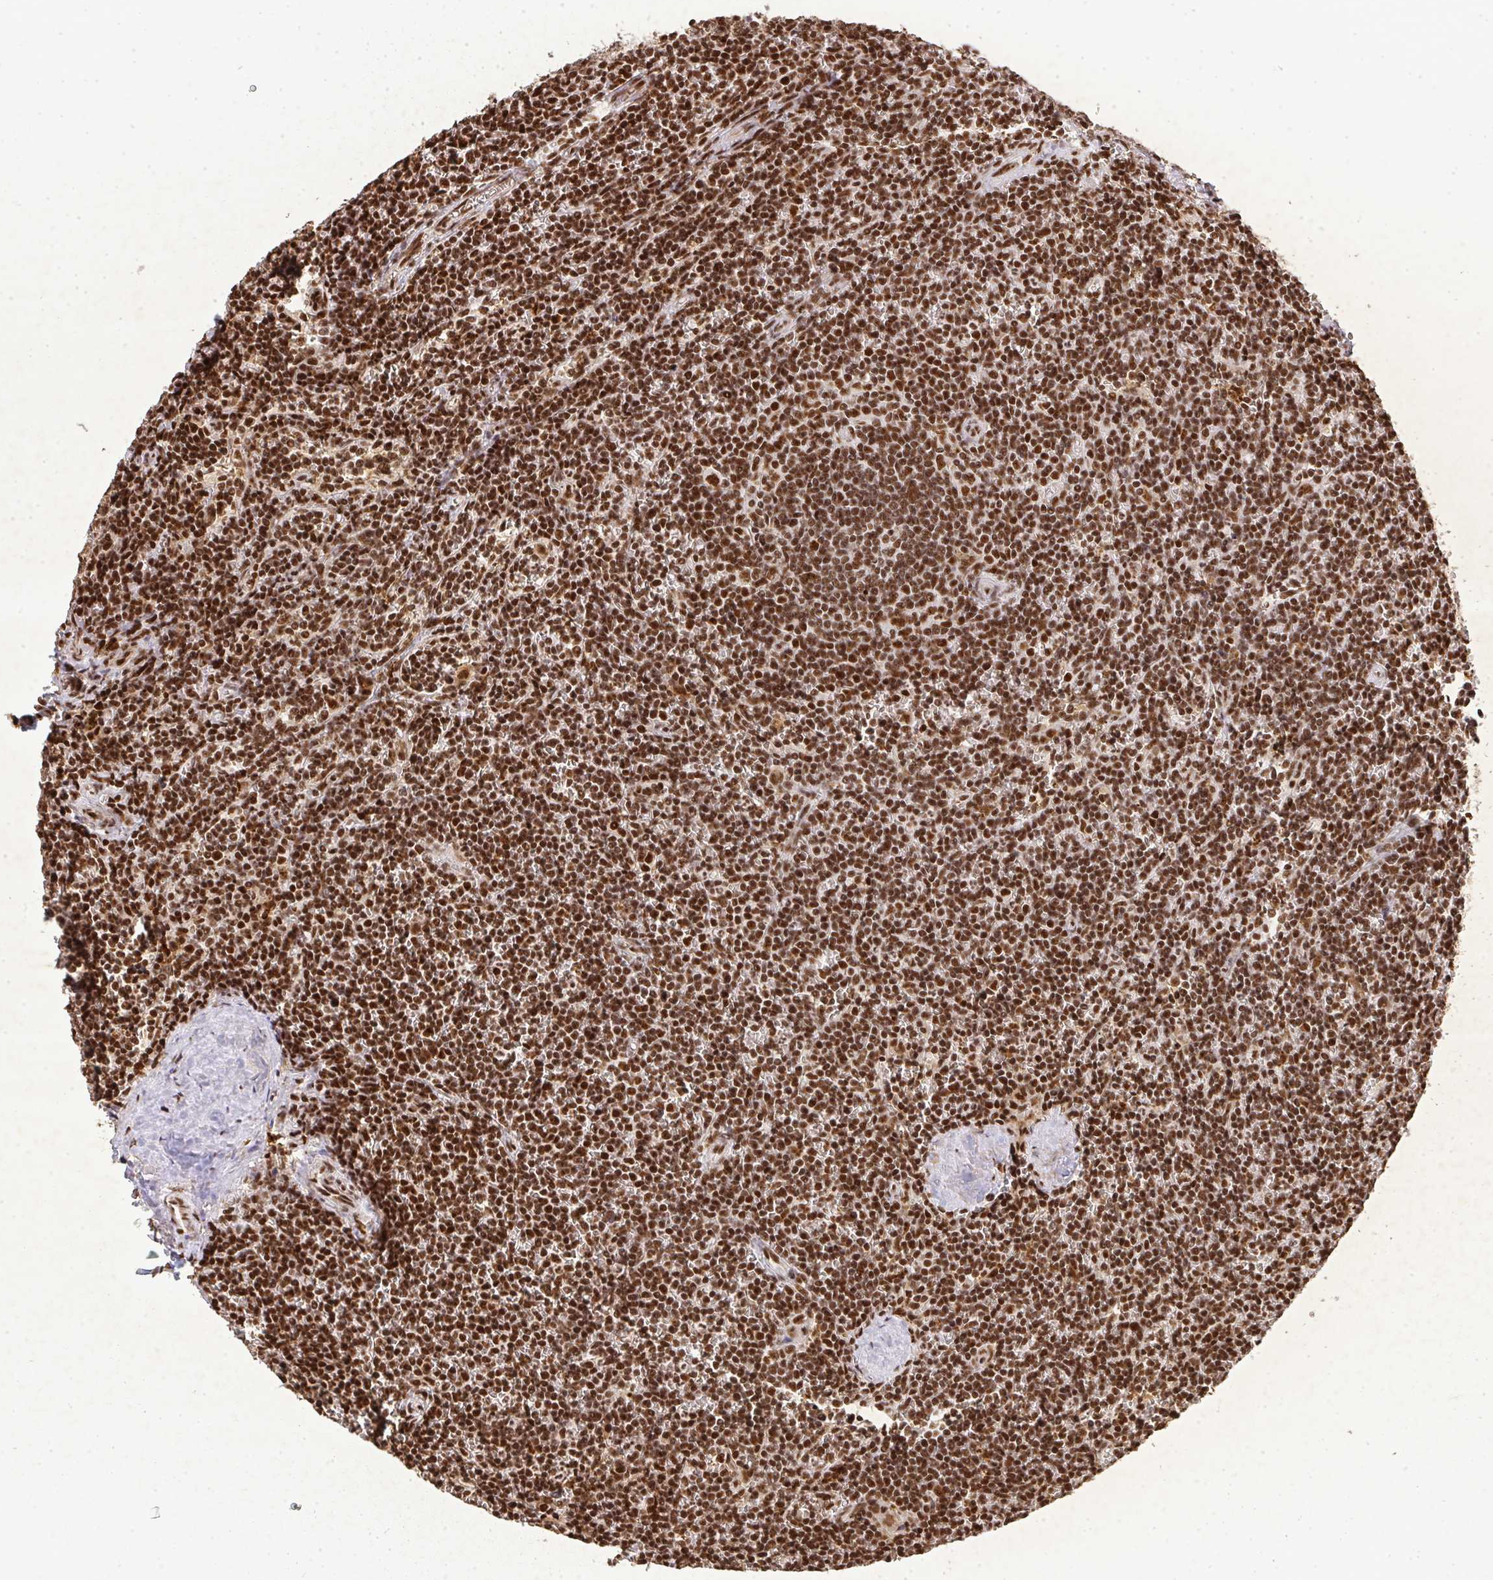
{"staining": {"intensity": "strong", "quantity": ">75%", "location": "nuclear"}, "tissue": "lymphoma", "cell_type": "Tumor cells", "image_type": "cancer", "snomed": [{"axis": "morphology", "description": "Malignant lymphoma, non-Hodgkin's type, Low grade"}, {"axis": "topography", "description": "Spleen"}], "caption": "Brown immunohistochemical staining in malignant lymphoma, non-Hodgkin's type (low-grade) reveals strong nuclear staining in about >75% of tumor cells. (Stains: DAB in brown, nuclei in blue, Microscopy: brightfield microscopy at high magnification).", "gene": "U2AF1", "patient": {"sex": "male", "age": 78}}